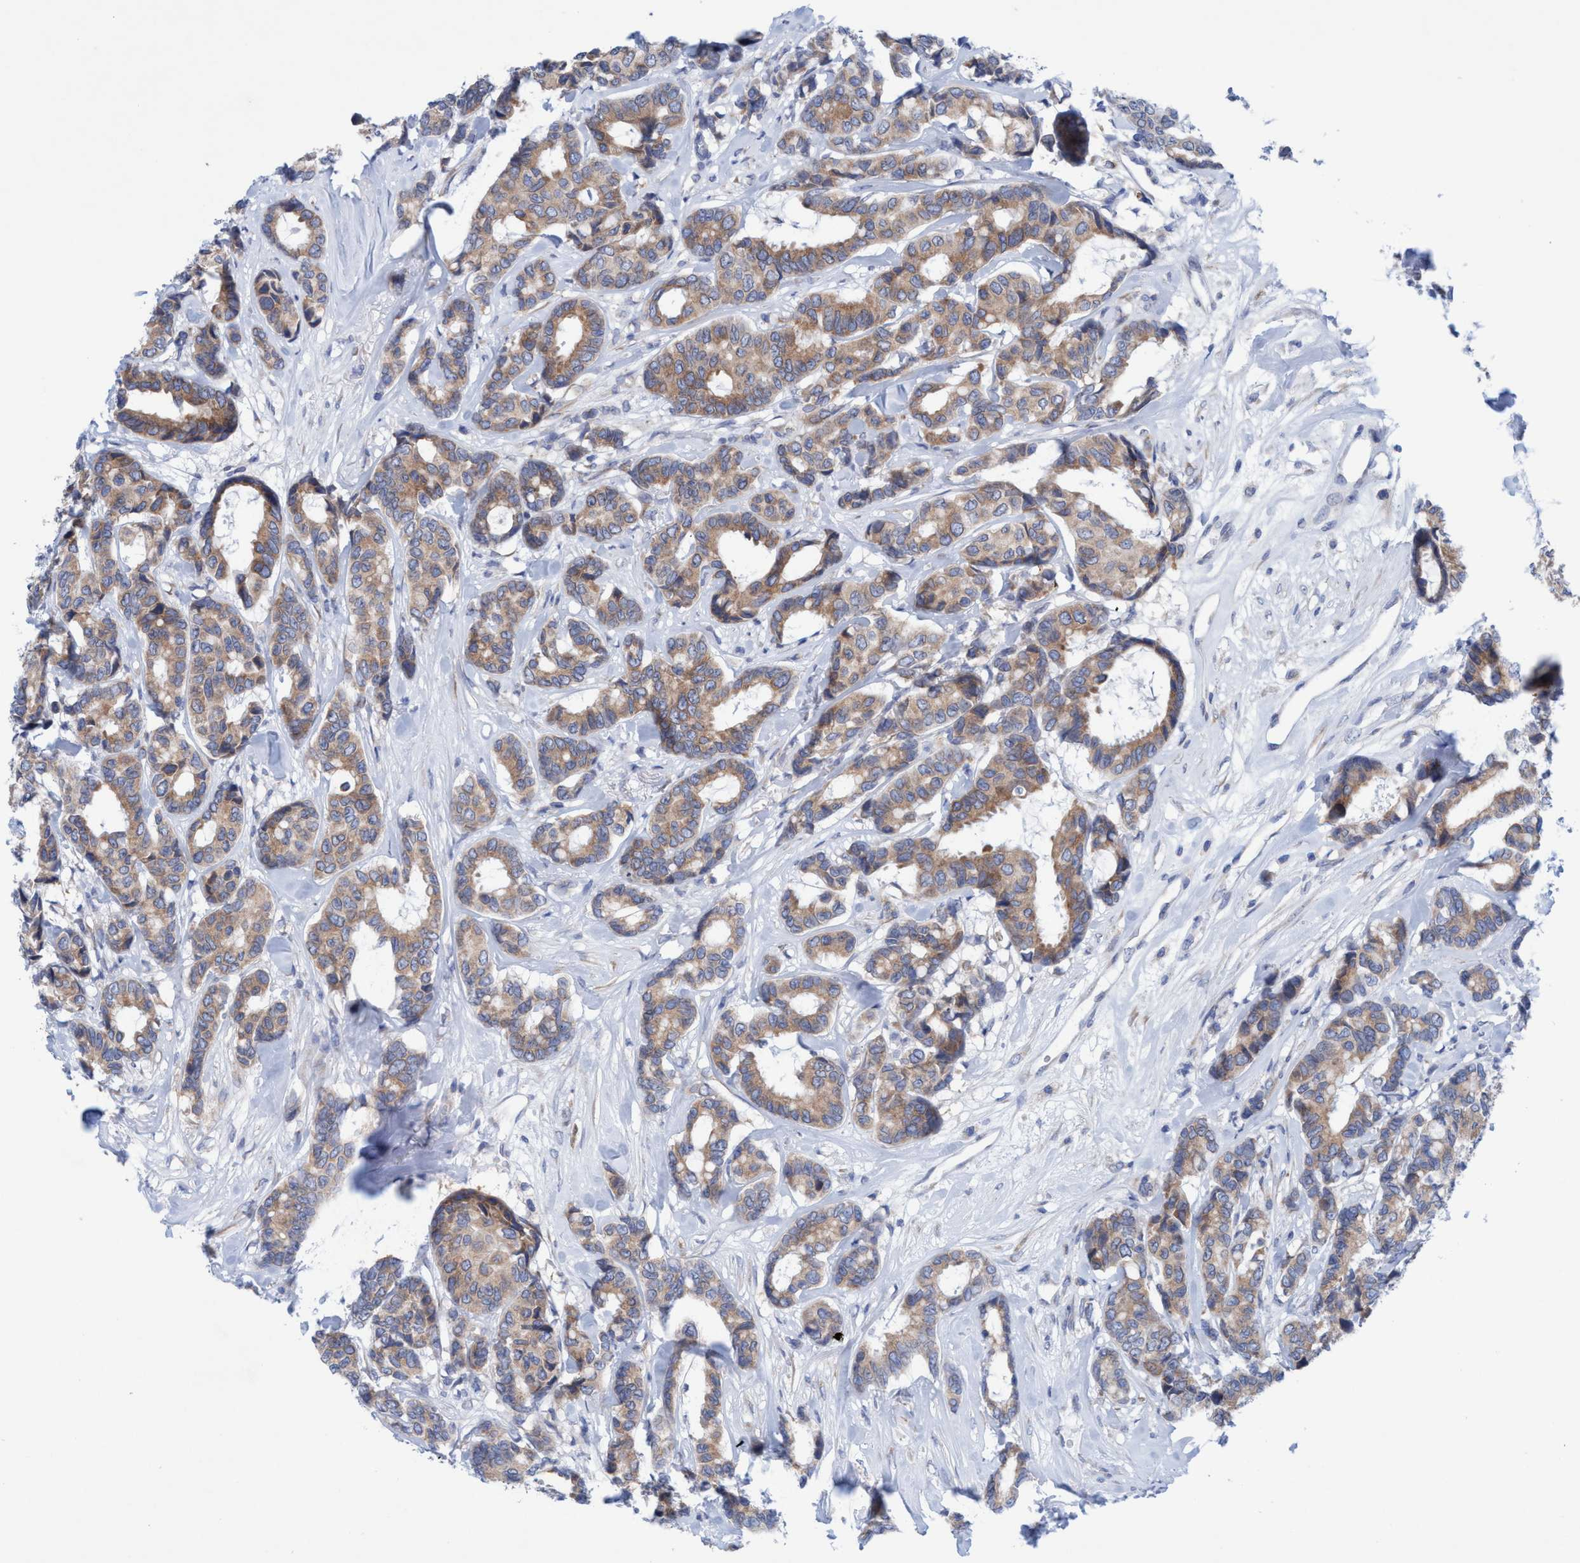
{"staining": {"intensity": "moderate", "quantity": ">75%", "location": "cytoplasmic/membranous"}, "tissue": "breast cancer", "cell_type": "Tumor cells", "image_type": "cancer", "snomed": [{"axis": "morphology", "description": "Duct carcinoma"}, {"axis": "topography", "description": "Breast"}], "caption": "This histopathology image displays immunohistochemistry (IHC) staining of breast cancer, with medium moderate cytoplasmic/membranous positivity in about >75% of tumor cells.", "gene": "RSAD1", "patient": {"sex": "female", "age": 87}}